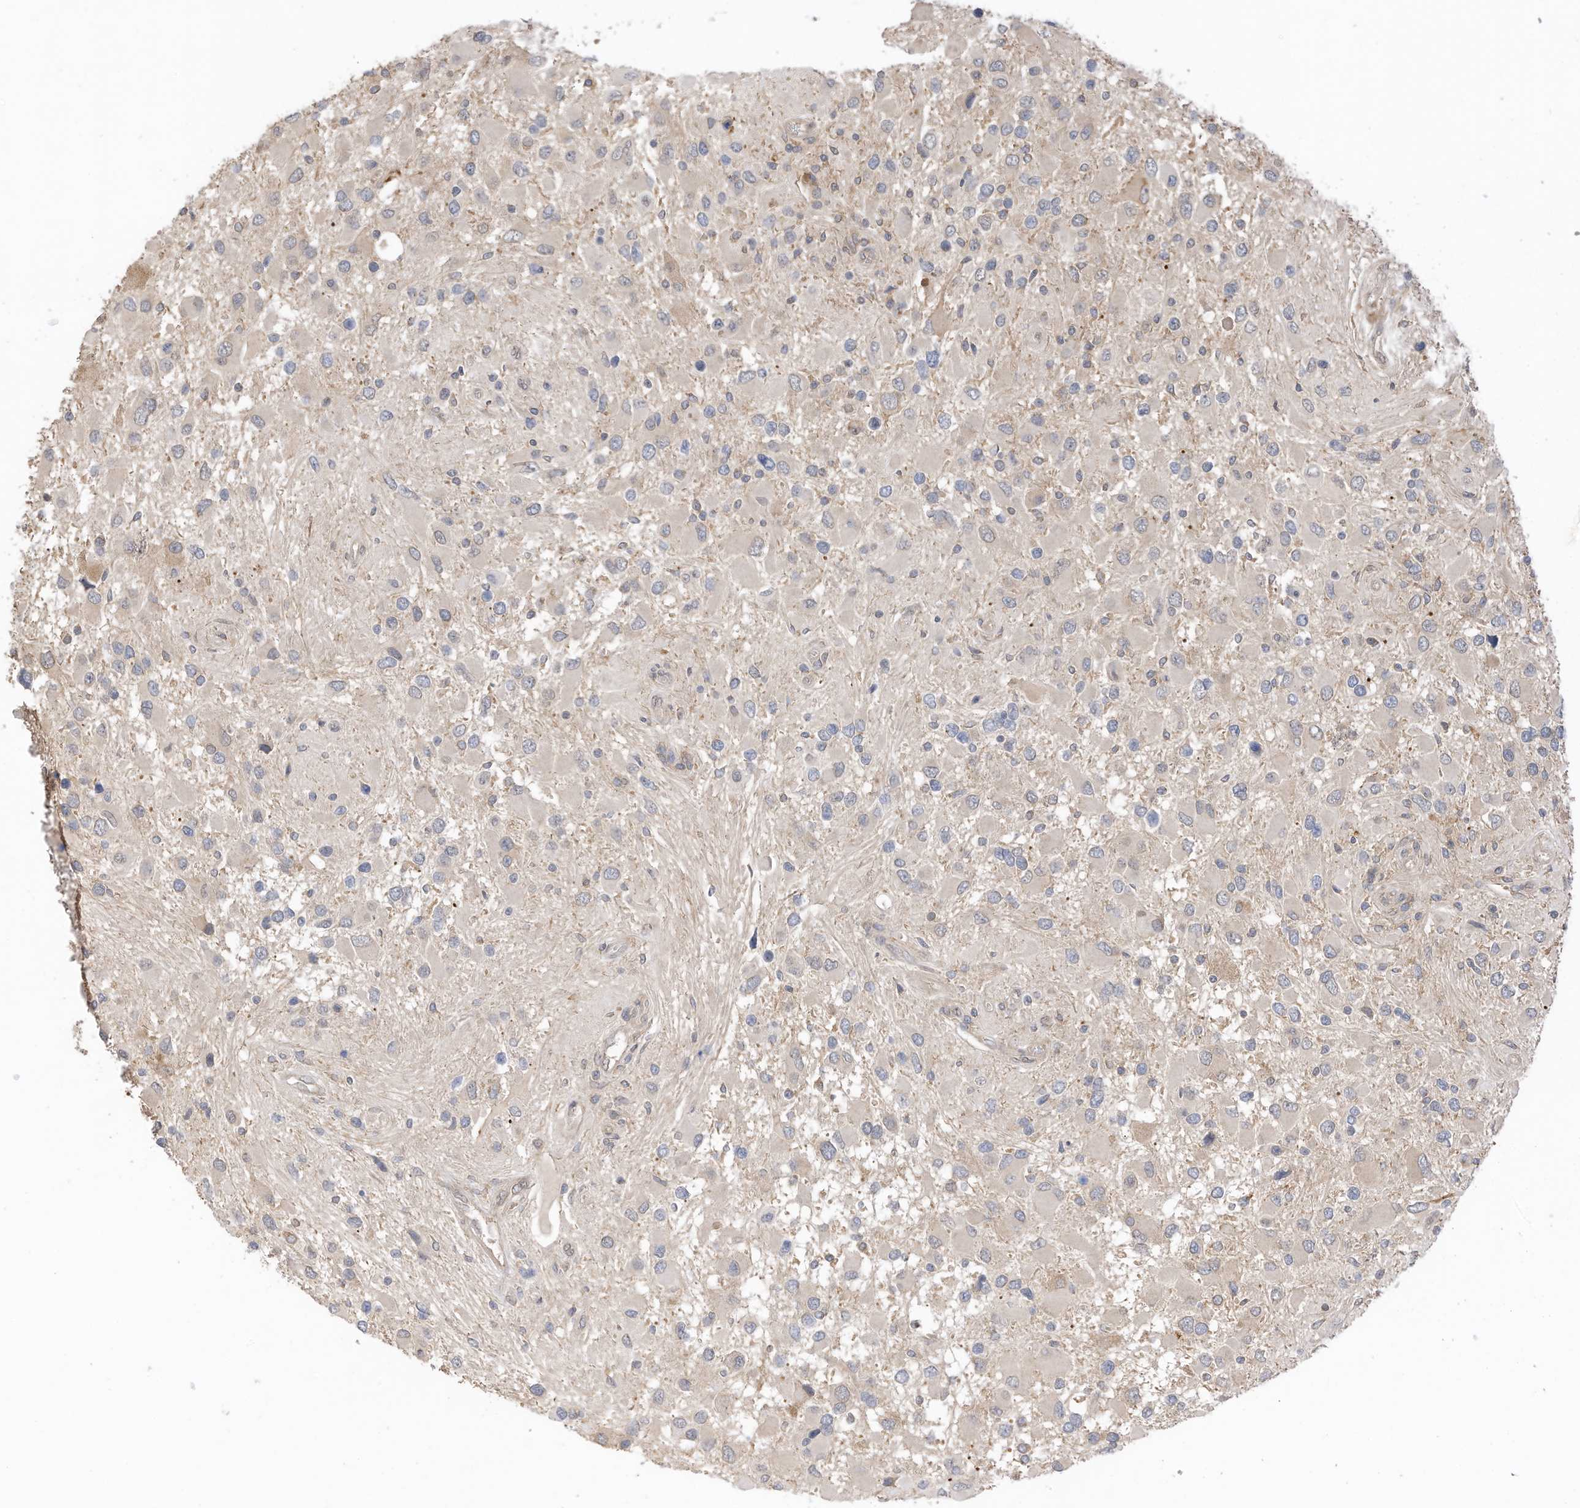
{"staining": {"intensity": "negative", "quantity": "none", "location": "none"}, "tissue": "glioma", "cell_type": "Tumor cells", "image_type": "cancer", "snomed": [{"axis": "morphology", "description": "Glioma, malignant, High grade"}, {"axis": "topography", "description": "Brain"}], "caption": "The photomicrograph displays no staining of tumor cells in glioma.", "gene": "REC8", "patient": {"sex": "male", "age": 53}}